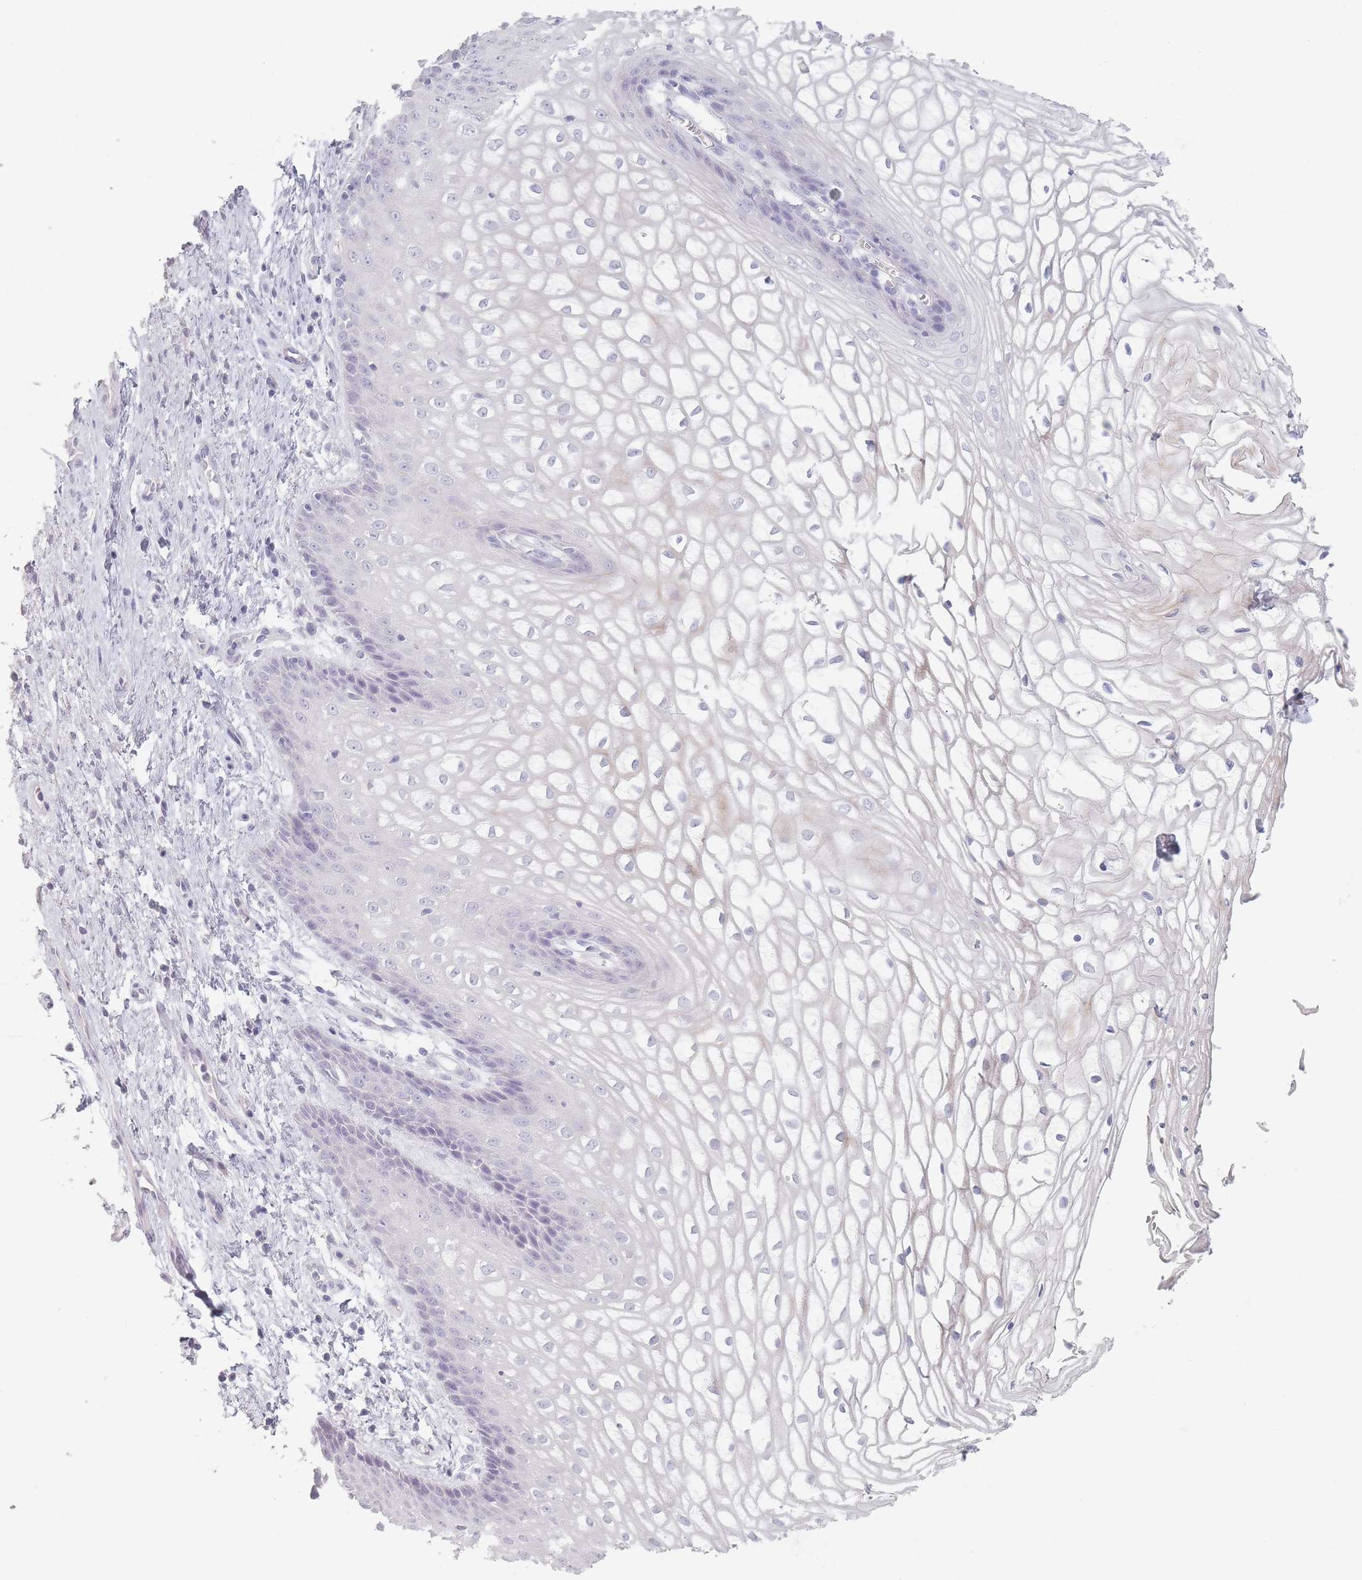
{"staining": {"intensity": "negative", "quantity": "none", "location": "none"}, "tissue": "vagina", "cell_type": "Squamous epithelial cells", "image_type": "normal", "snomed": [{"axis": "morphology", "description": "Normal tissue, NOS"}, {"axis": "topography", "description": "Vagina"}], "caption": "Immunohistochemistry (IHC) histopathology image of benign vagina stained for a protein (brown), which reveals no staining in squamous epithelial cells.", "gene": "HELZ2", "patient": {"sex": "female", "age": 34}}